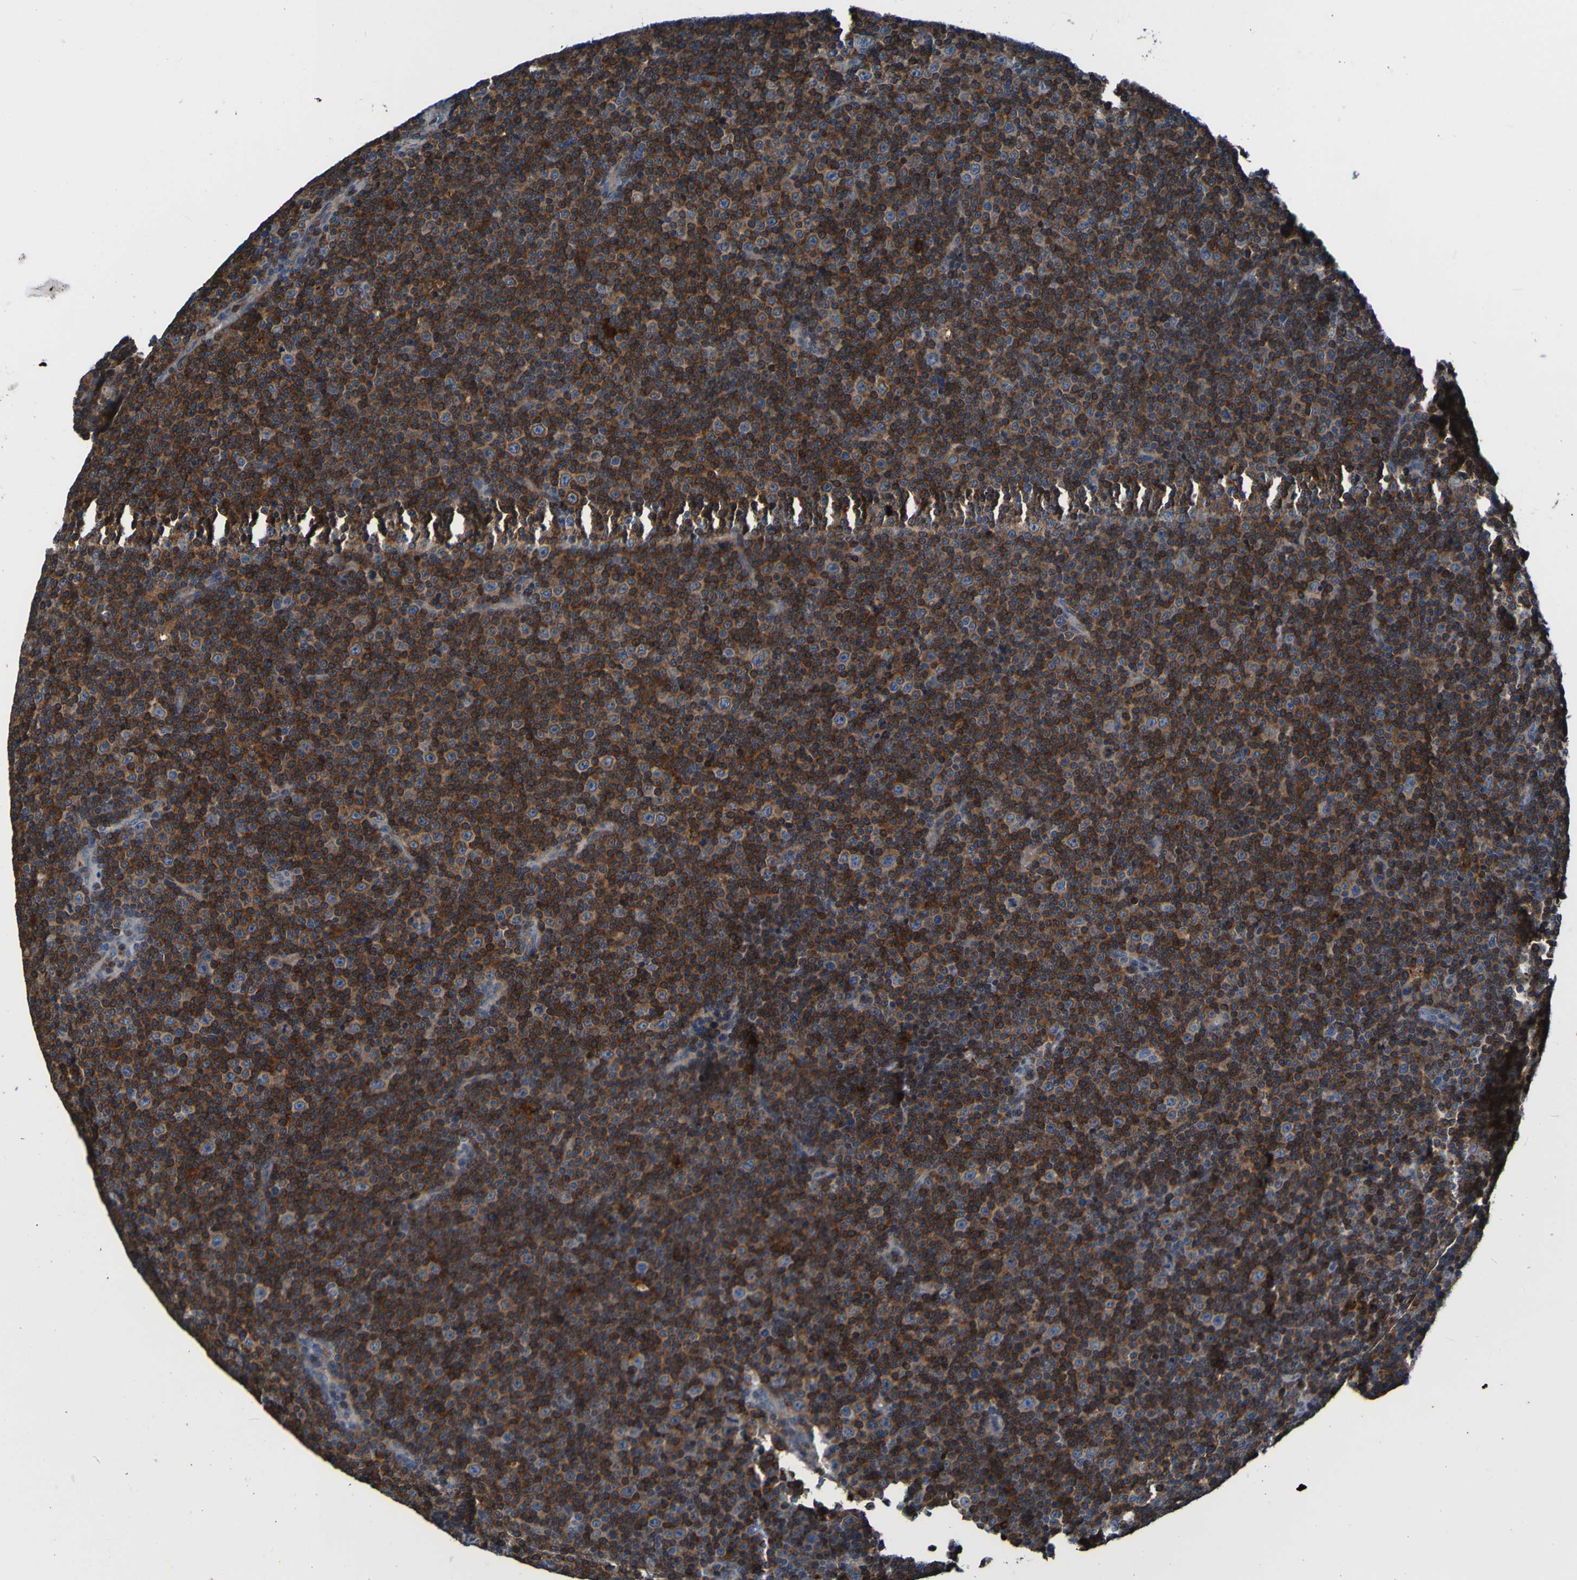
{"staining": {"intensity": "strong", "quantity": ">75%", "location": "cytoplasmic/membranous"}, "tissue": "lymphoma", "cell_type": "Tumor cells", "image_type": "cancer", "snomed": [{"axis": "morphology", "description": "Malignant lymphoma, non-Hodgkin's type, Low grade"}, {"axis": "topography", "description": "Lymph node"}], "caption": "About >75% of tumor cells in human lymphoma exhibit strong cytoplasmic/membranous protein positivity as visualized by brown immunohistochemical staining.", "gene": "RAB5B", "patient": {"sex": "female", "age": 67}}